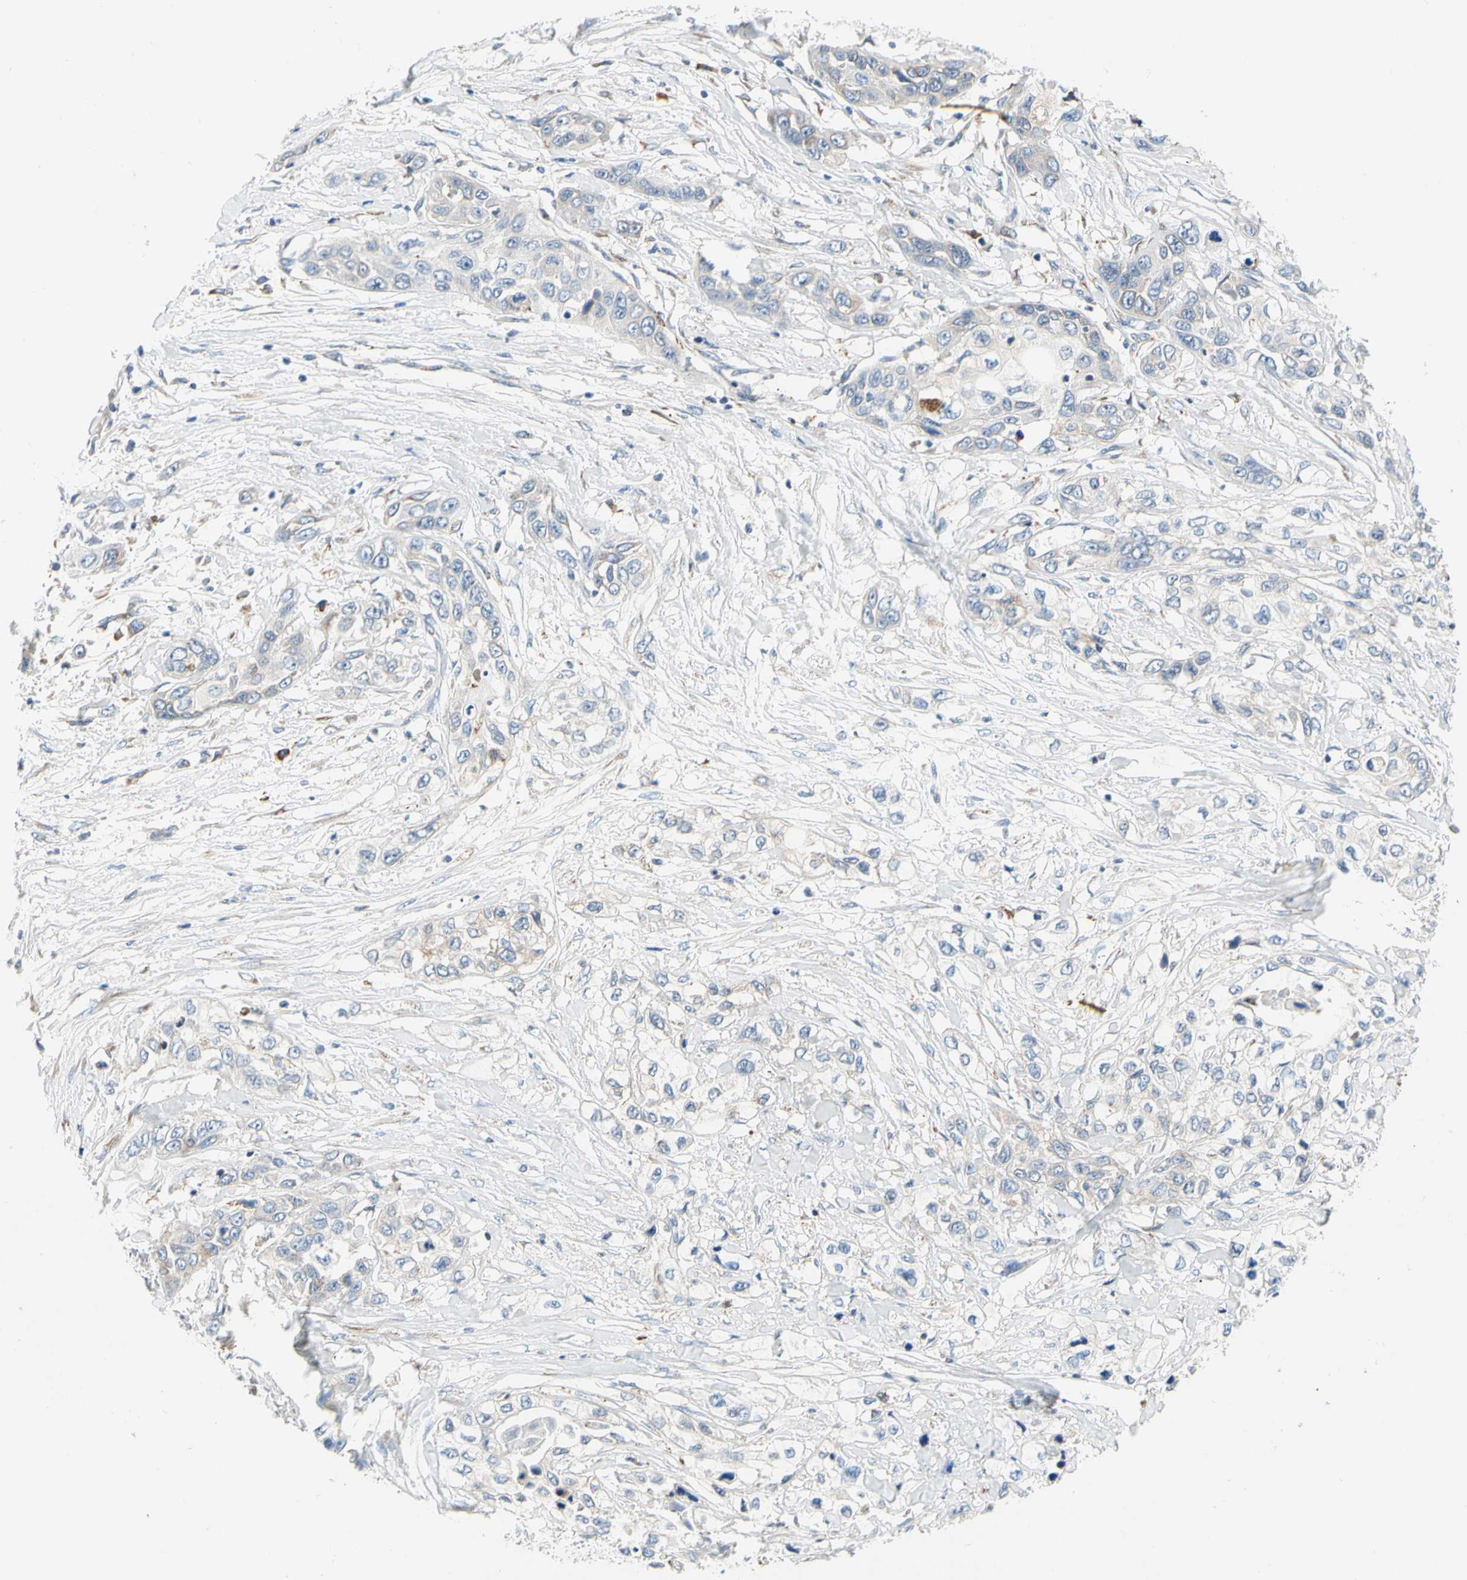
{"staining": {"intensity": "negative", "quantity": "none", "location": "none"}, "tissue": "pancreatic cancer", "cell_type": "Tumor cells", "image_type": "cancer", "snomed": [{"axis": "morphology", "description": "Adenocarcinoma, NOS"}, {"axis": "topography", "description": "Pancreas"}], "caption": "DAB immunohistochemical staining of pancreatic cancer (adenocarcinoma) exhibits no significant staining in tumor cells.", "gene": "STXBP1", "patient": {"sex": "female", "age": 70}}